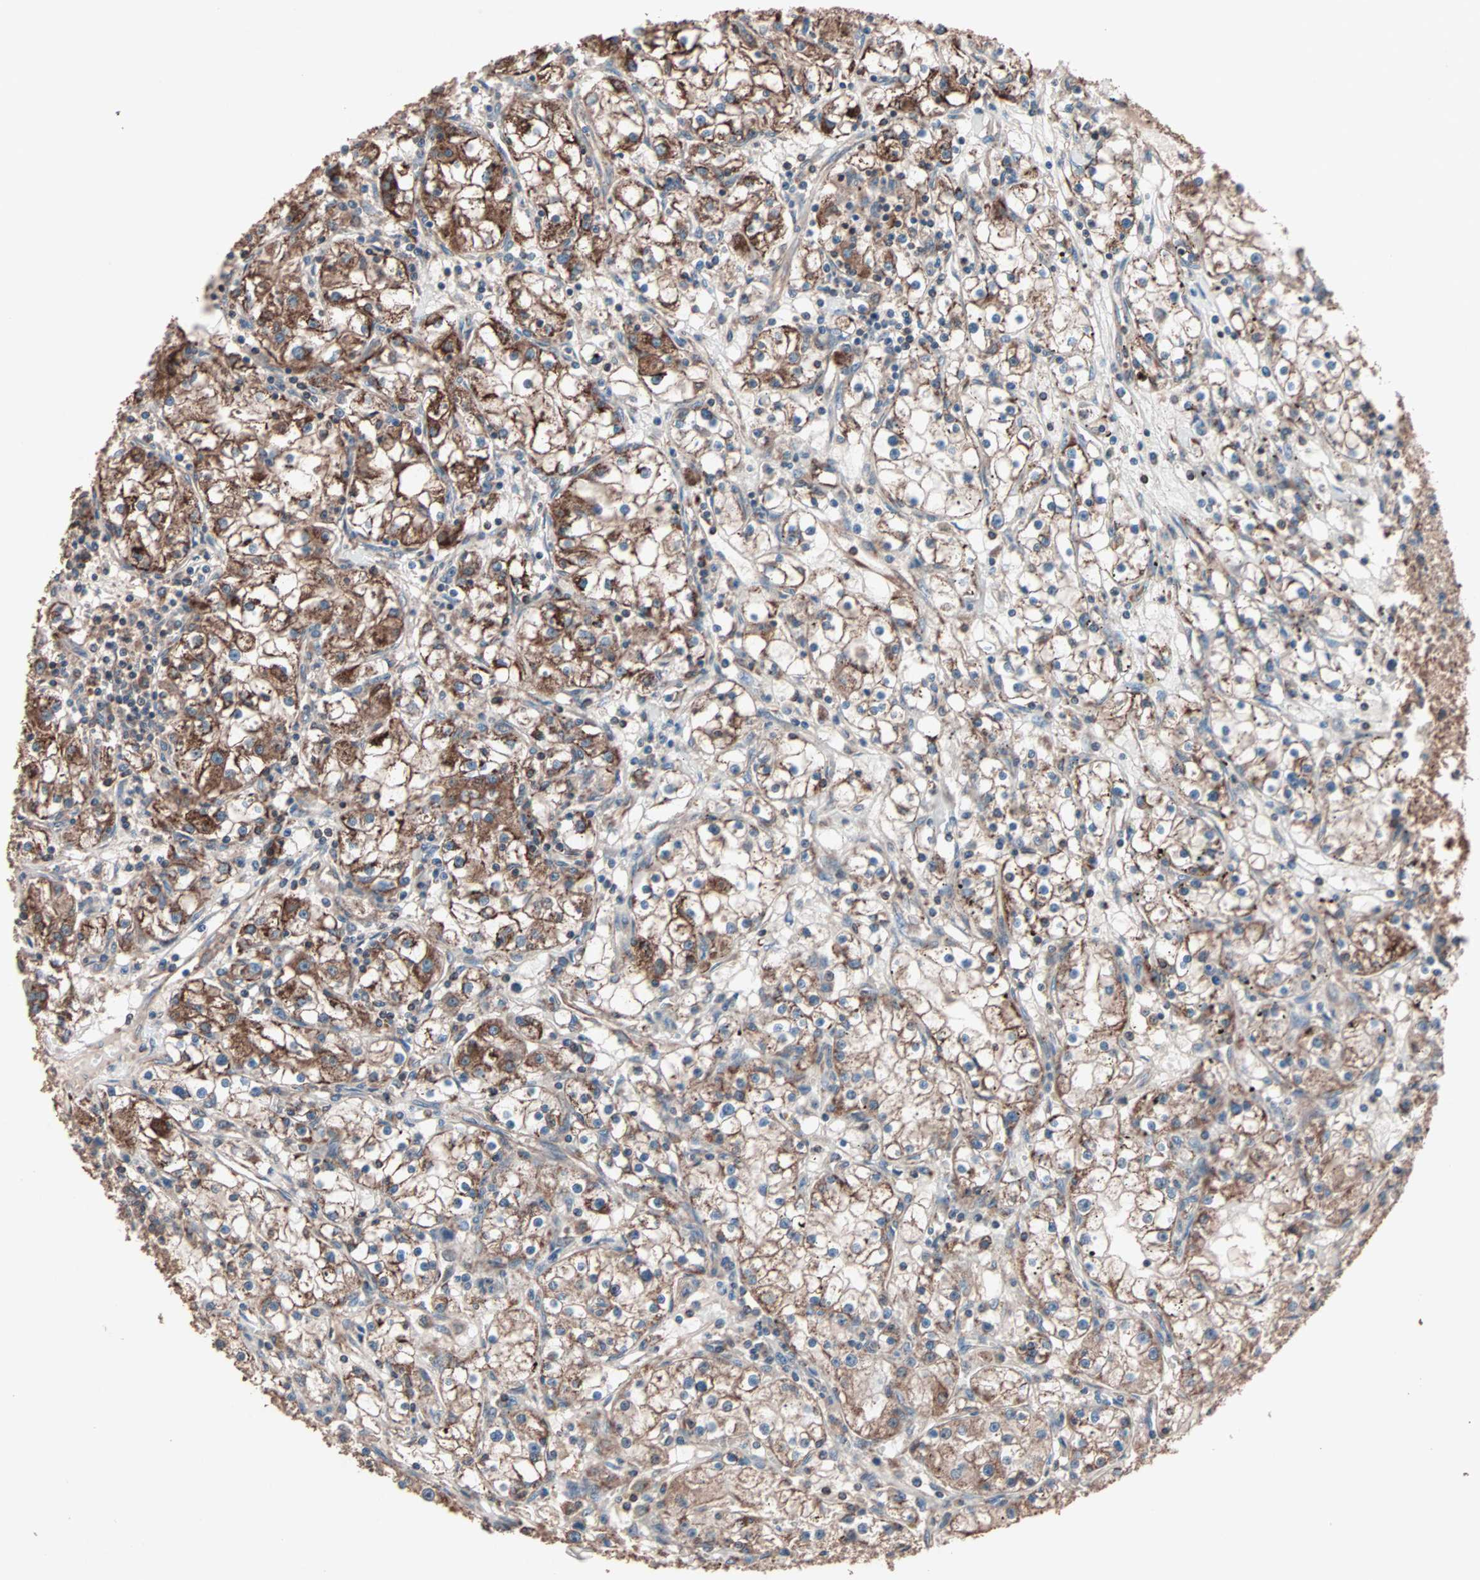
{"staining": {"intensity": "strong", "quantity": ">75%", "location": "cytoplasmic/membranous"}, "tissue": "renal cancer", "cell_type": "Tumor cells", "image_type": "cancer", "snomed": [{"axis": "morphology", "description": "Adenocarcinoma, NOS"}, {"axis": "topography", "description": "Kidney"}], "caption": "Renal cancer (adenocarcinoma) stained with immunohistochemistry (IHC) reveals strong cytoplasmic/membranous positivity in approximately >75% of tumor cells.", "gene": "MRPL2", "patient": {"sex": "male", "age": 56}}